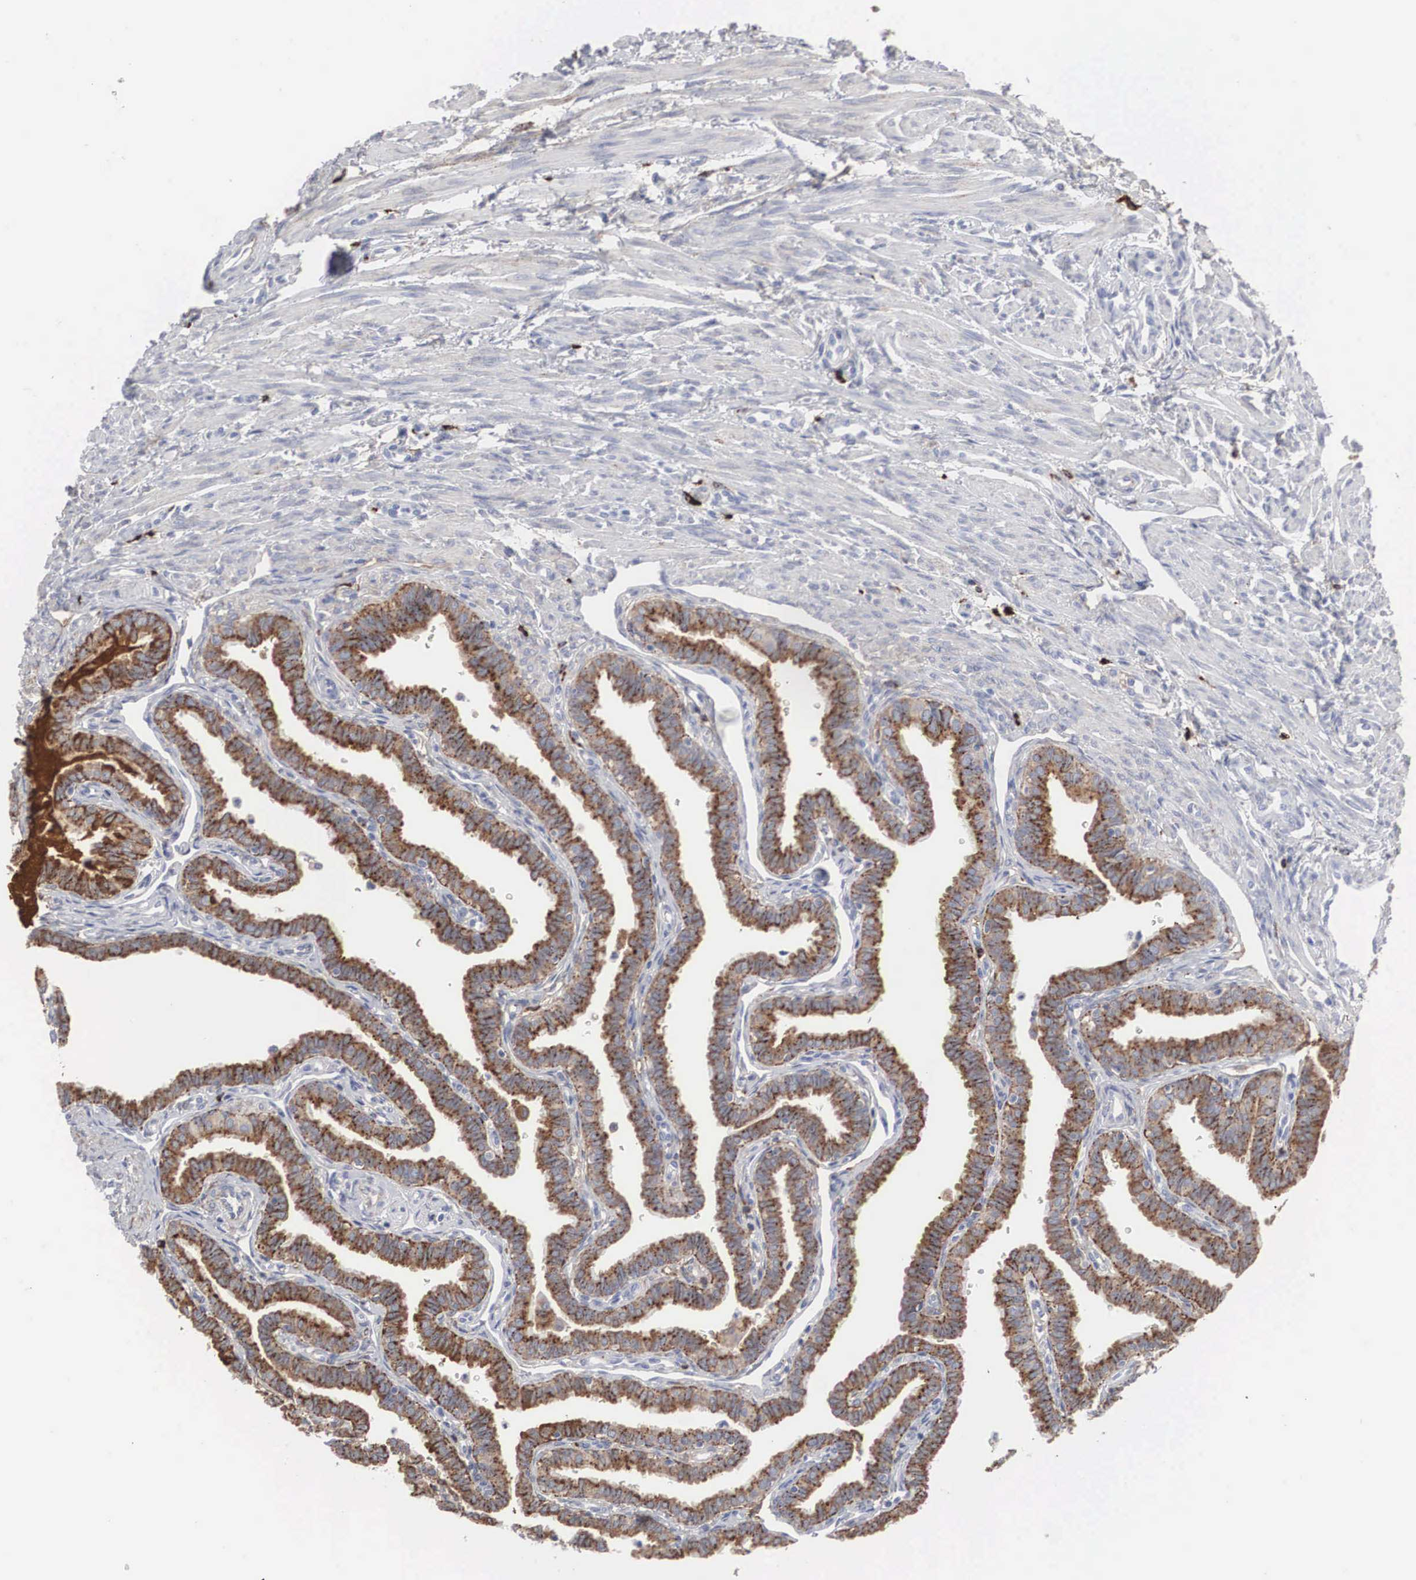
{"staining": {"intensity": "moderate", "quantity": ">75%", "location": "cytoplasmic/membranous"}, "tissue": "fallopian tube", "cell_type": "Glandular cells", "image_type": "normal", "snomed": [{"axis": "morphology", "description": "Normal tissue, NOS"}, {"axis": "topography", "description": "Fallopian tube"}], "caption": "This histopathology image reveals normal fallopian tube stained with IHC to label a protein in brown. The cytoplasmic/membranous of glandular cells show moderate positivity for the protein. Nuclei are counter-stained blue.", "gene": "LGALS3BP", "patient": {"sex": "female", "age": 32}}